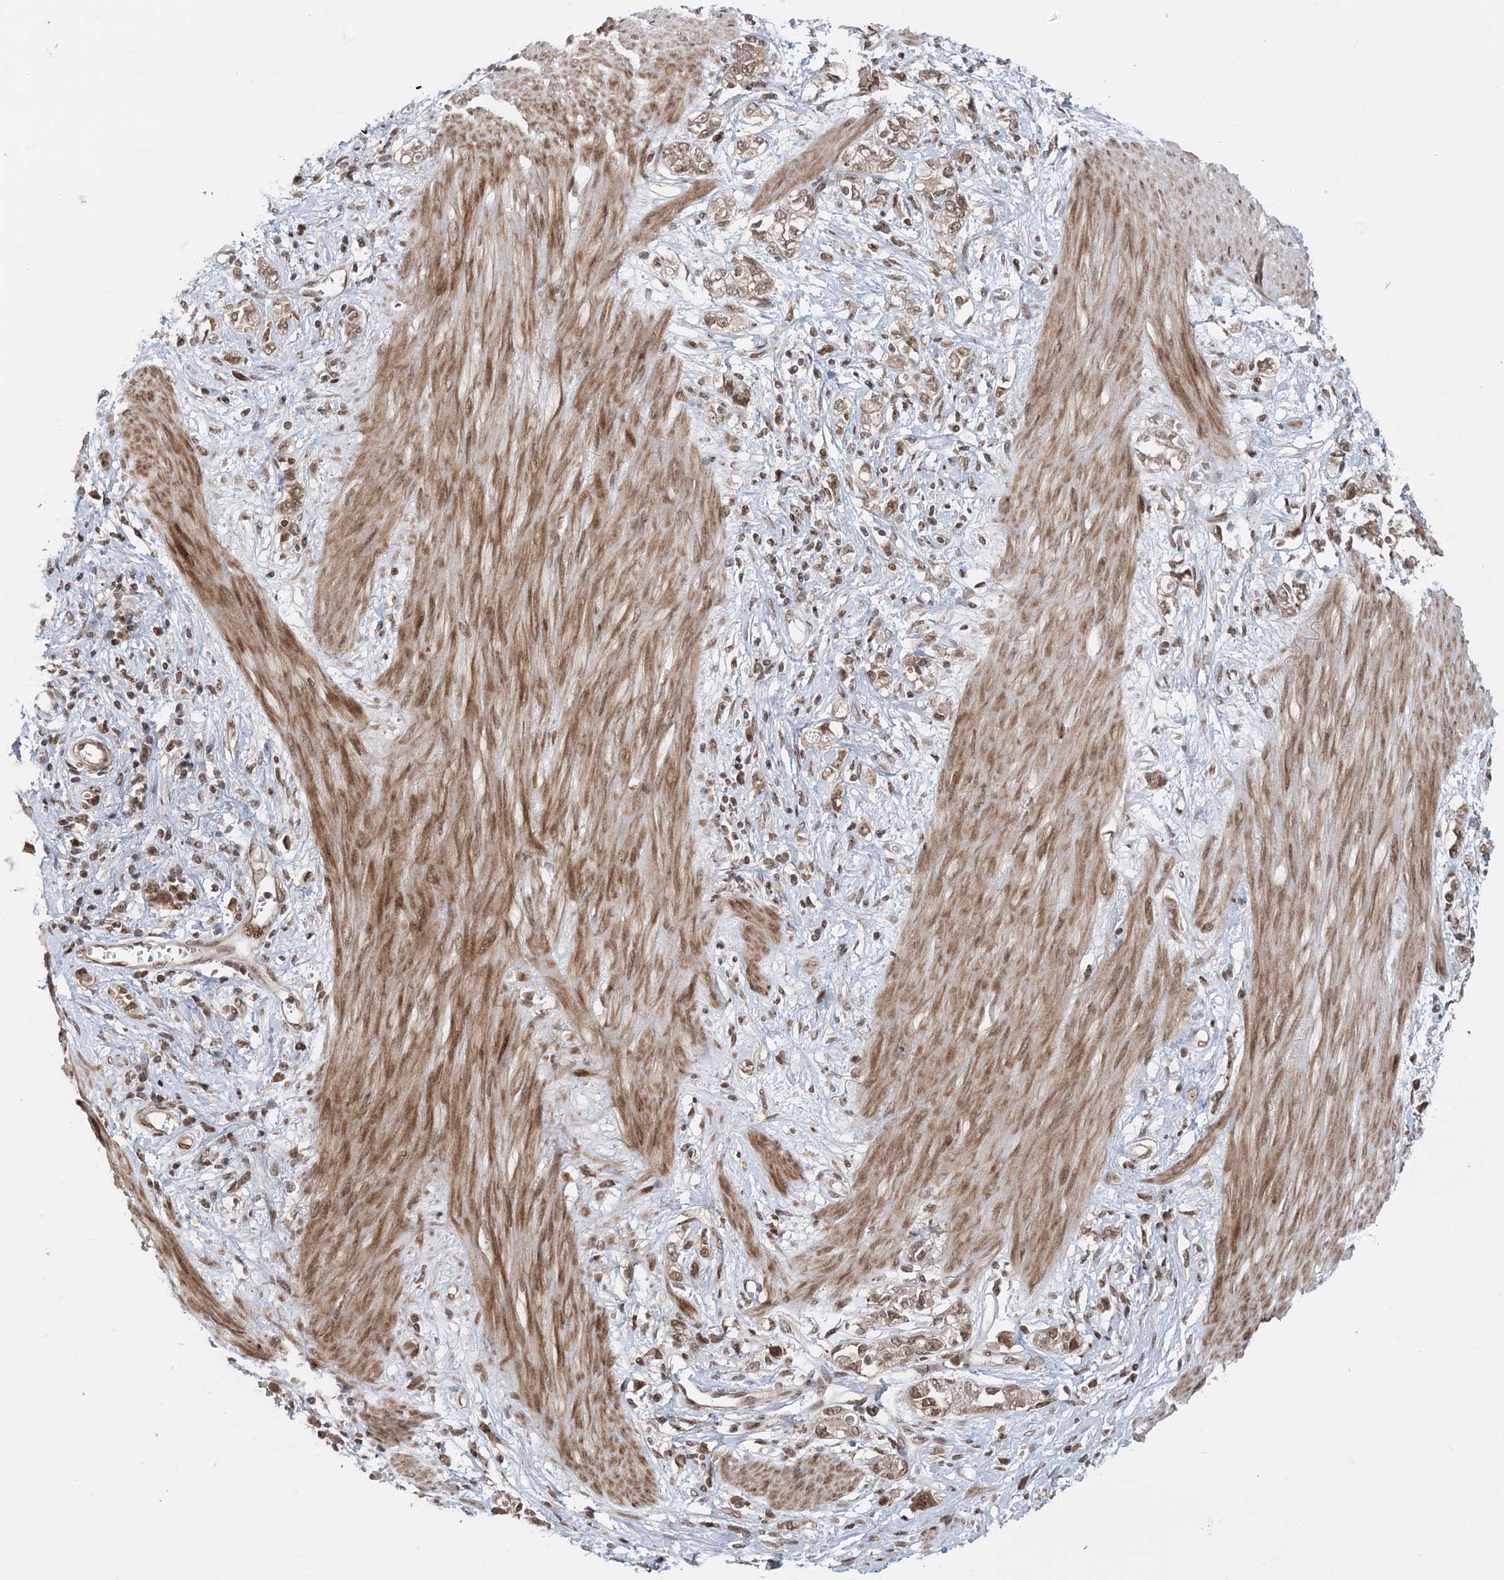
{"staining": {"intensity": "moderate", "quantity": ">75%", "location": "nuclear"}, "tissue": "stomach cancer", "cell_type": "Tumor cells", "image_type": "cancer", "snomed": [{"axis": "morphology", "description": "Adenocarcinoma, NOS"}, {"axis": "topography", "description": "Stomach"}], "caption": "A brown stain labels moderate nuclear expression of a protein in human stomach cancer (adenocarcinoma) tumor cells.", "gene": "NOA1", "patient": {"sex": "female", "age": 76}}